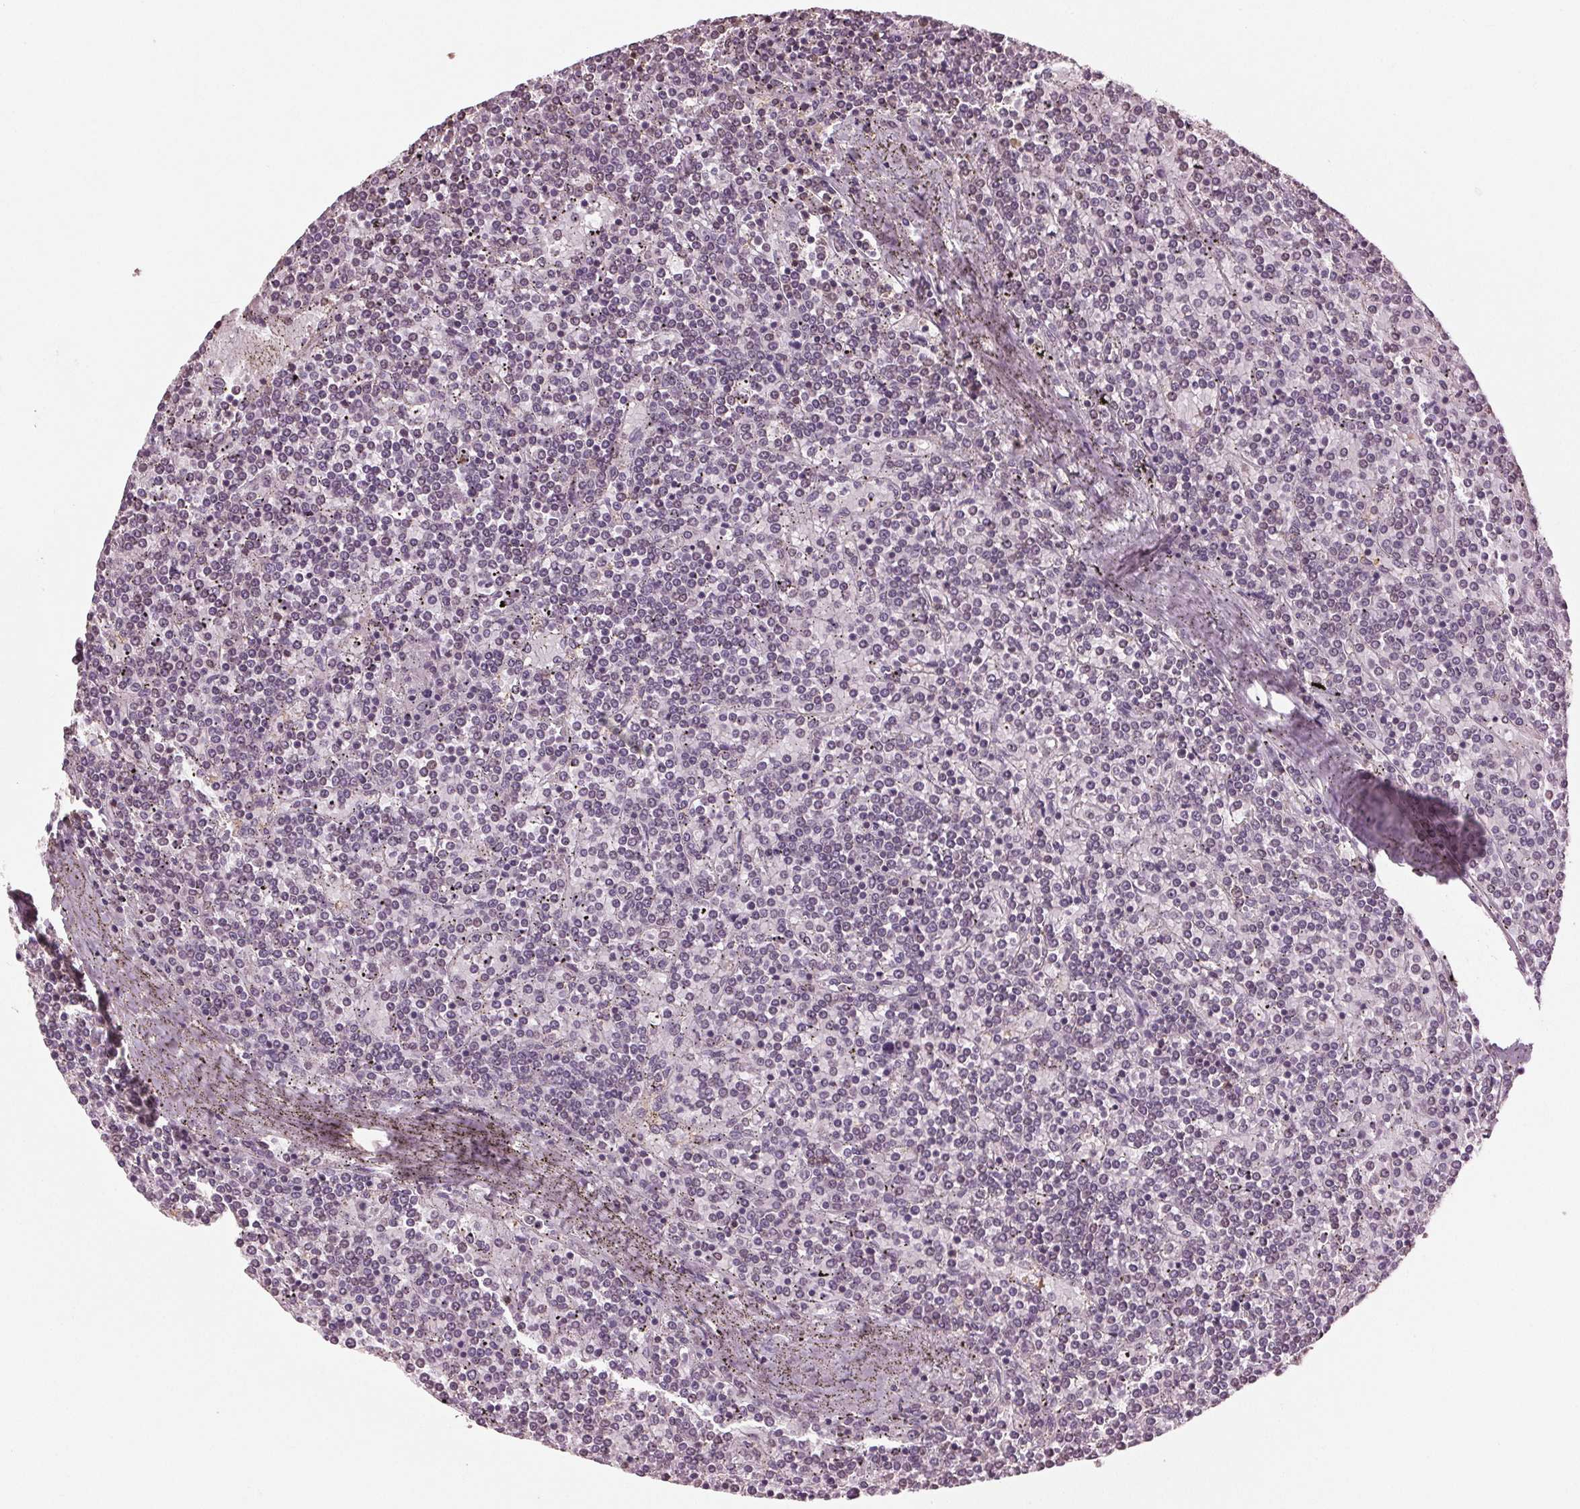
{"staining": {"intensity": "negative", "quantity": "none", "location": "none"}, "tissue": "lymphoma", "cell_type": "Tumor cells", "image_type": "cancer", "snomed": [{"axis": "morphology", "description": "Malignant lymphoma, non-Hodgkin's type, Low grade"}, {"axis": "topography", "description": "Spleen"}], "caption": "There is no significant positivity in tumor cells of lymphoma. (DAB IHC with hematoxylin counter stain).", "gene": "BTLA", "patient": {"sex": "female", "age": 19}}